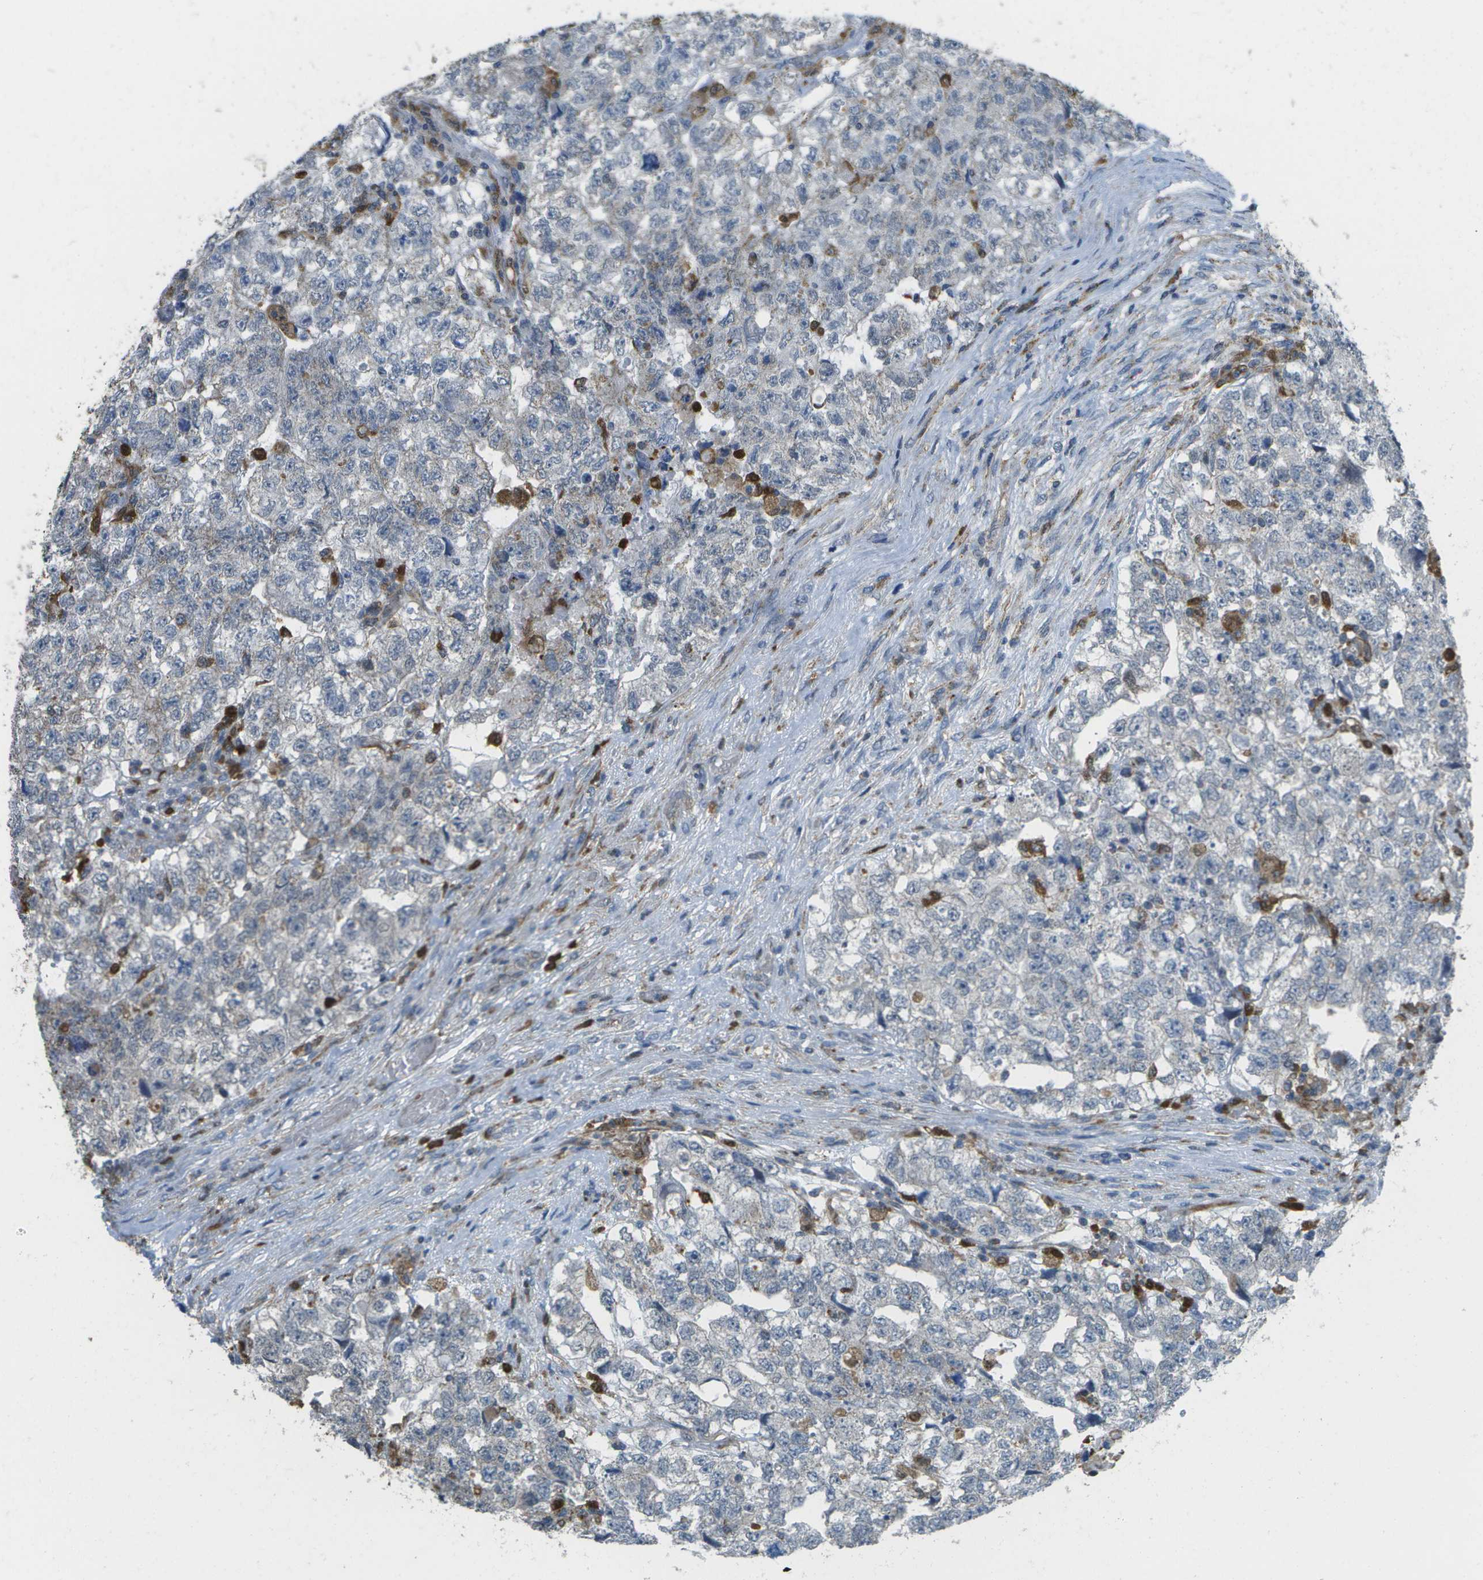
{"staining": {"intensity": "negative", "quantity": "none", "location": "none"}, "tissue": "testis cancer", "cell_type": "Tumor cells", "image_type": "cancer", "snomed": [{"axis": "morphology", "description": "Carcinoma, Embryonal, NOS"}, {"axis": "topography", "description": "Testis"}], "caption": "DAB (3,3'-diaminobenzidine) immunohistochemical staining of human testis cancer shows no significant expression in tumor cells.", "gene": "CACHD1", "patient": {"sex": "male", "age": 36}}